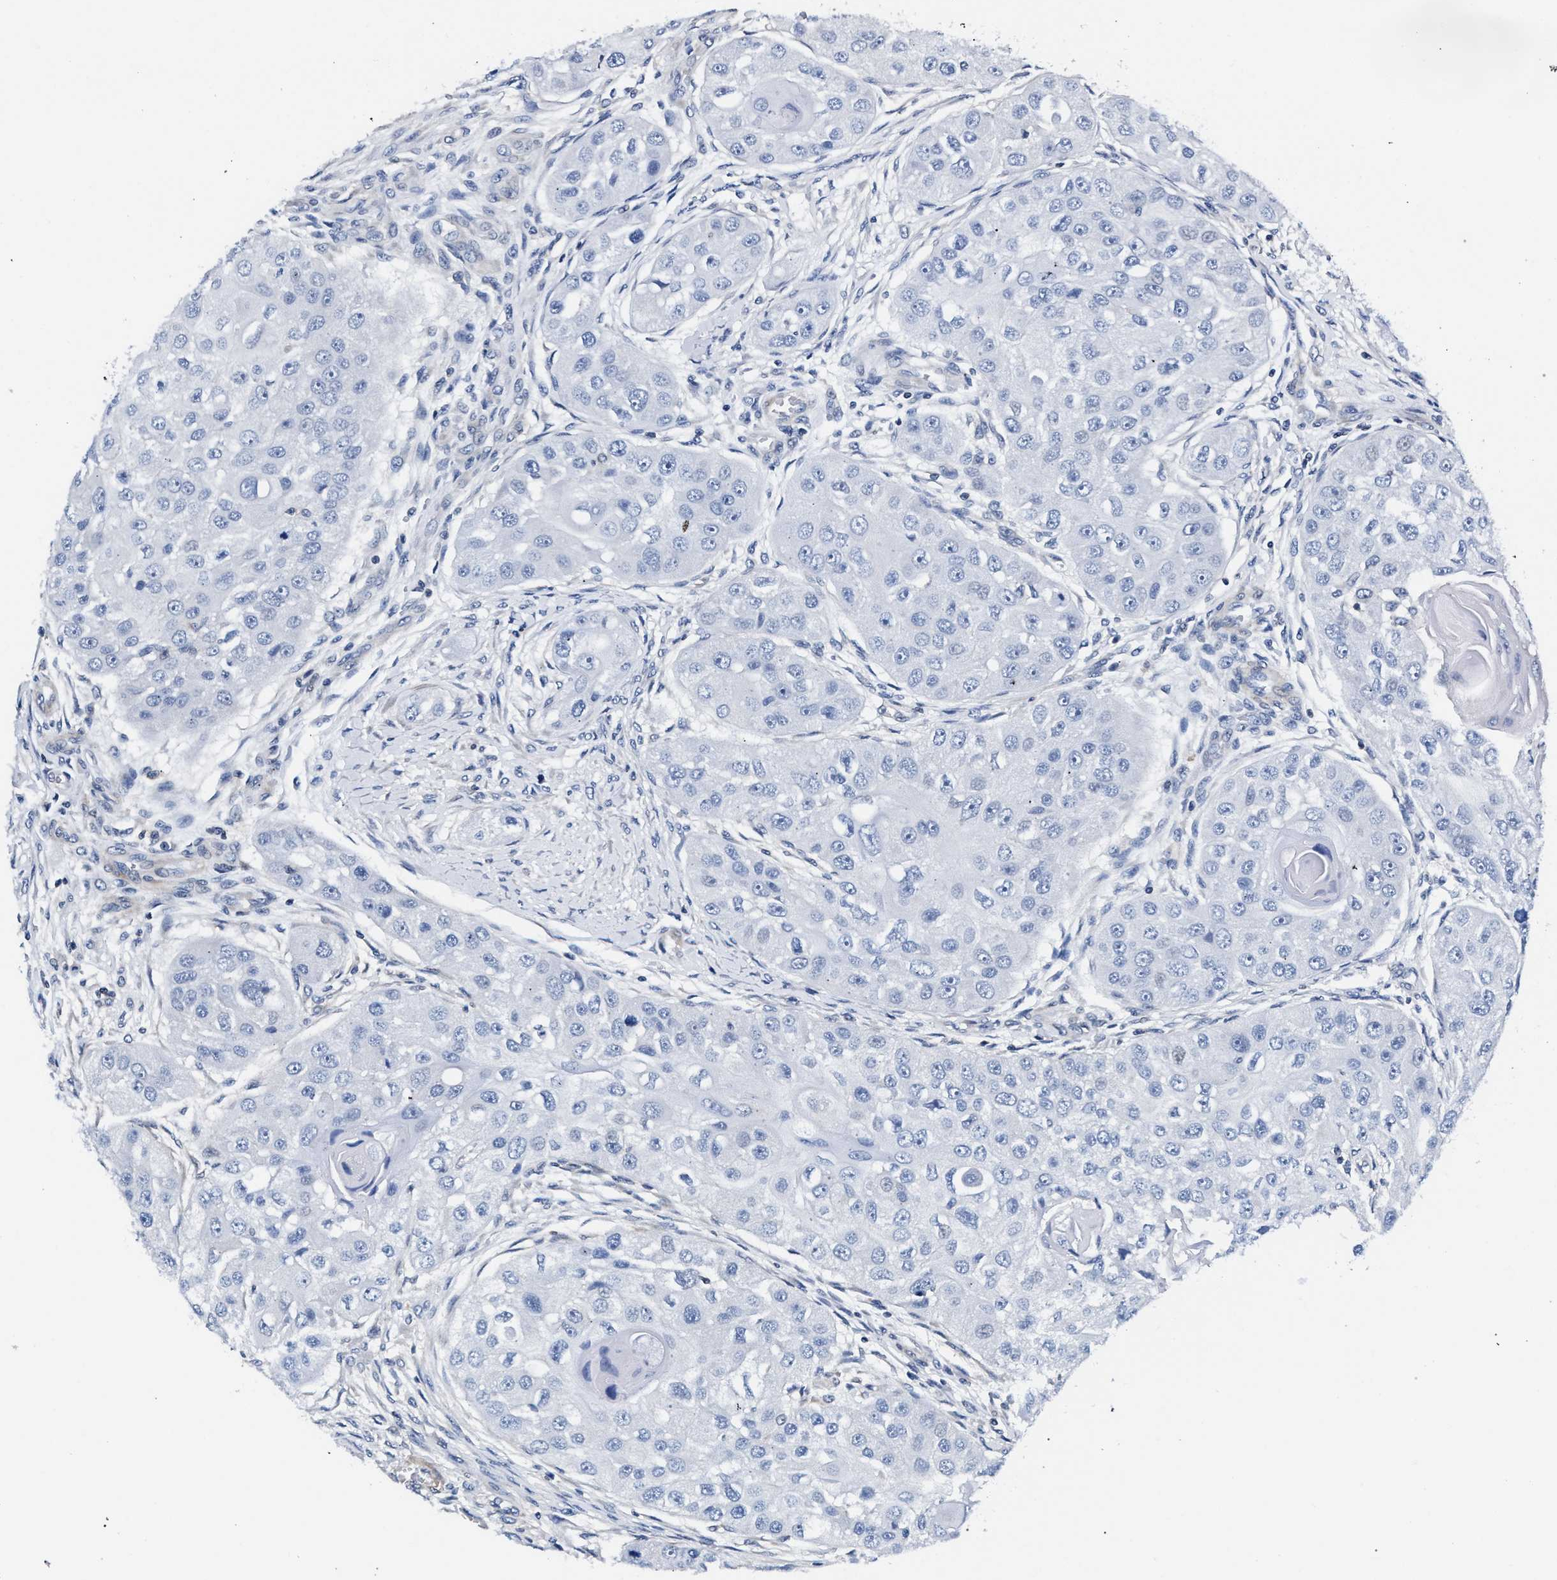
{"staining": {"intensity": "negative", "quantity": "none", "location": "none"}, "tissue": "head and neck cancer", "cell_type": "Tumor cells", "image_type": "cancer", "snomed": [{"axis": "morphology", "description": "Normal tissue, NOS"}, {"axis": "morphology", "description": "Squamous cell carcinoma, NOS"}, {"axis": "topography", "description": "Skeletal muscle"}, {"axis": "topography", "description": "Head-Neck"}], "caption": "An image of head and neck squamous cell carcinoma stained for a protein shows no brown staining in tumor cells.", "gene": "LASP1", "patient": {"sex": "male", "age": 51}}